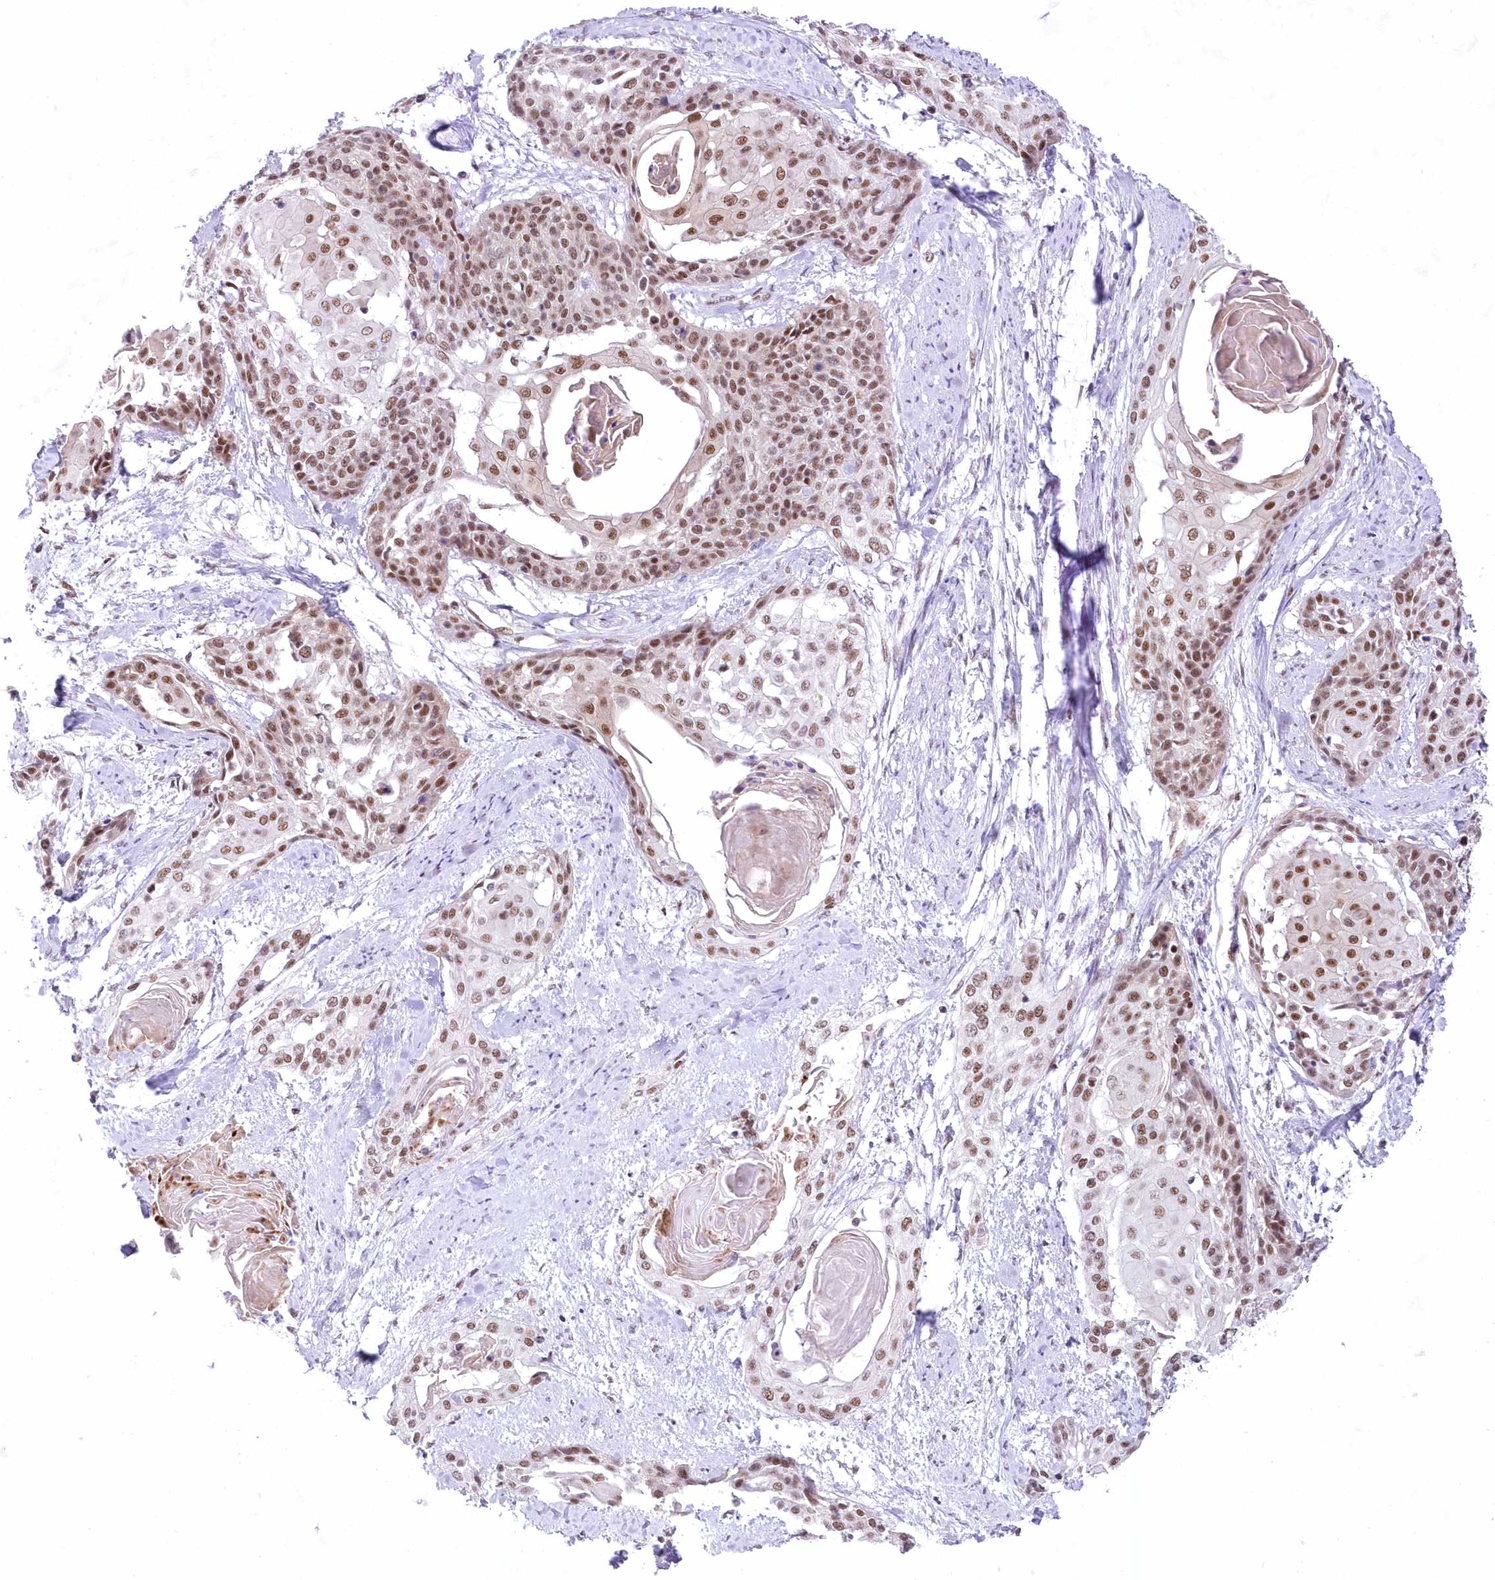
{"staining": {"intensity": "moderate", "quantity": ">75%", "location": "nuclear"}, "tissue": "cervical cancer", "cell_type": "Tumor cells", "image_type": "cancer", "snomed": [{"axis": "morphology", "description": "Squamous cell carcinoma, NOS"}, {"axis": "topography", "description": "Cervix"}], "caption": "Immunohistochemical staining of human cervical squamous cell carcinoma shows medium levels of moderate nuclear staining in about >75% of tumor cells.", "gene": "NSUN2", "patient": {"sex": "female", "age": 57}}